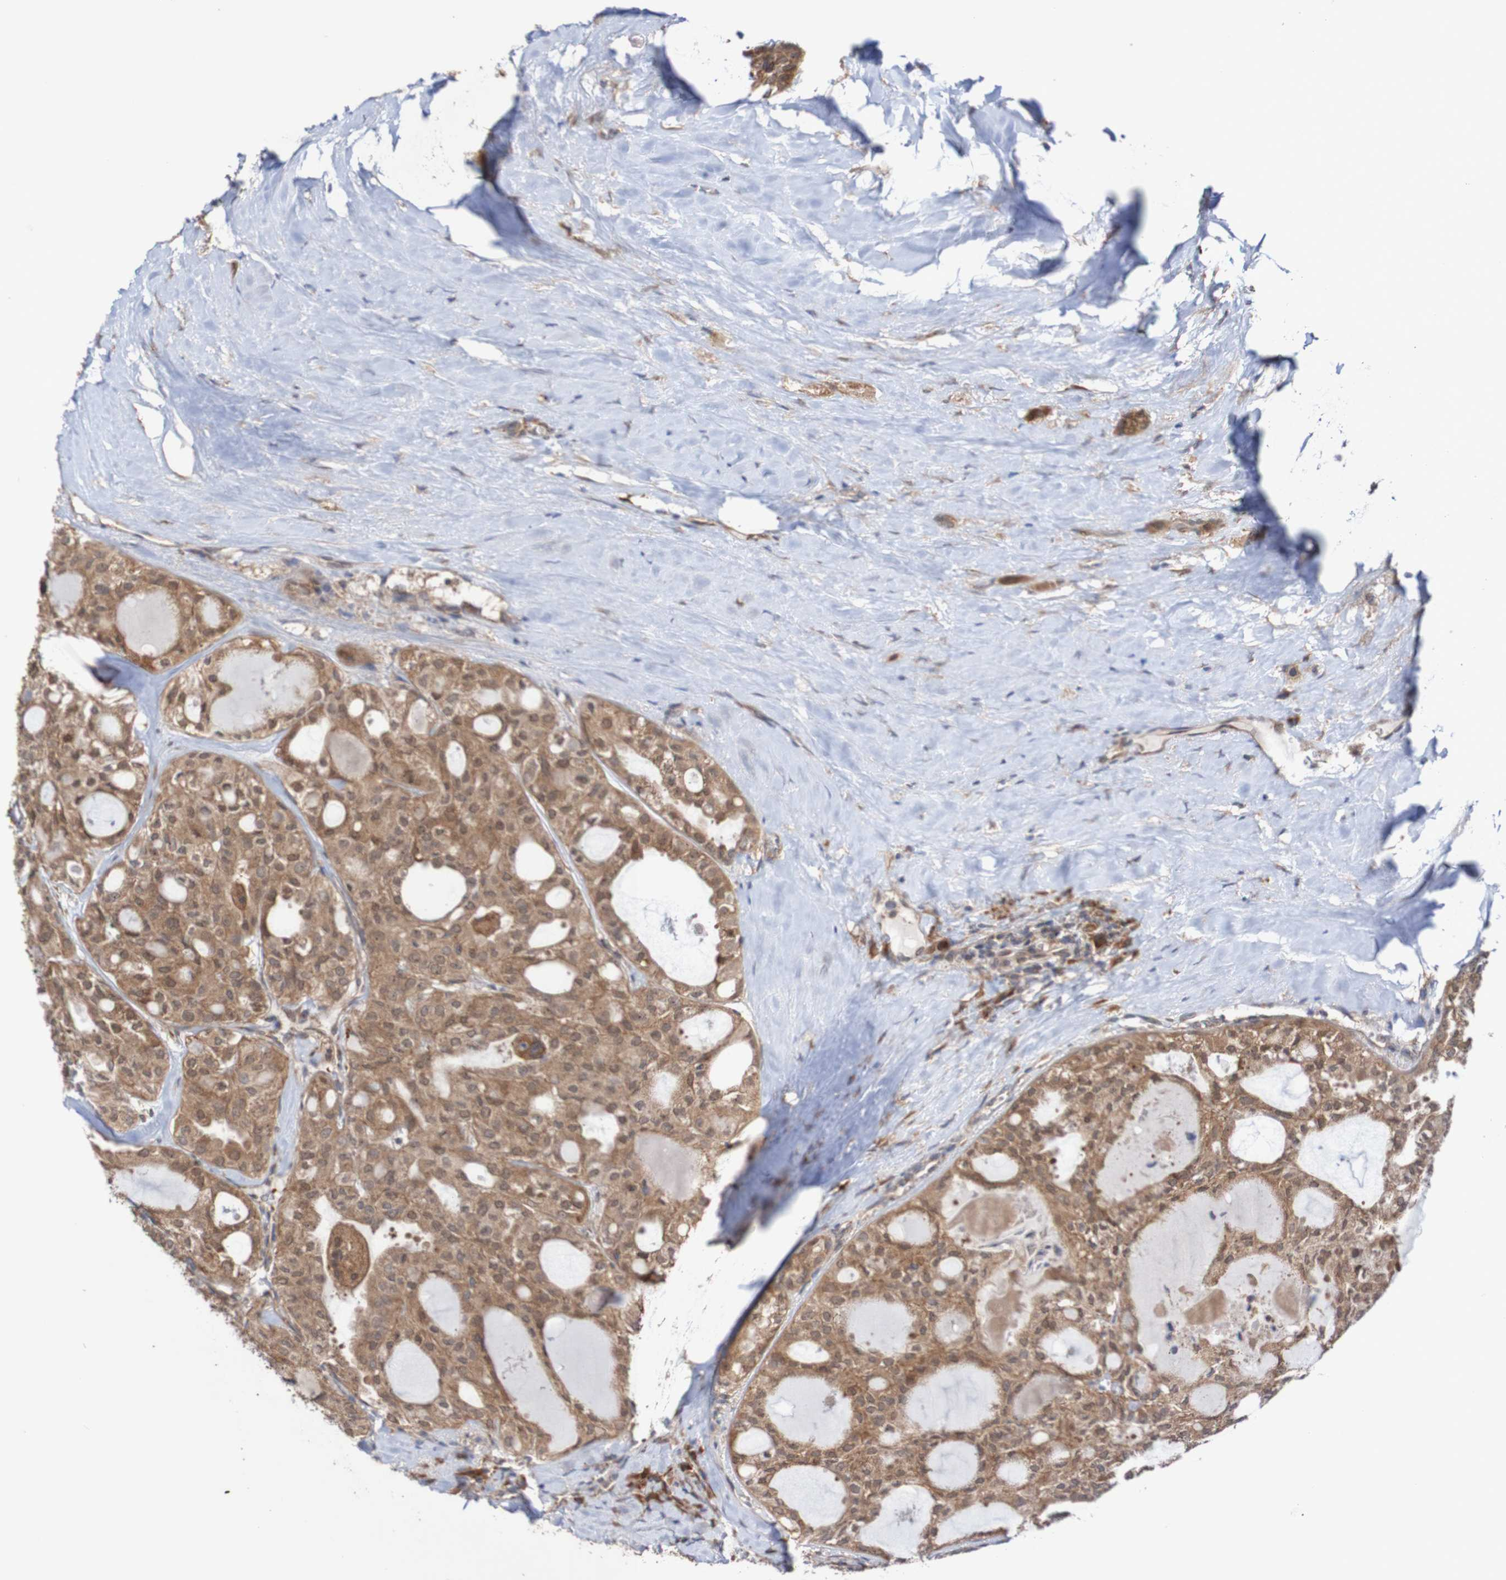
{"staining": {"intensity": "moderate", "quantity": ">75%", "location": "cytoplasmic/membranous"}, "tissue": "thyroid cancer", "cell_type": "Tumor cells", "image_type": "cancer", "snomed": [{"axis": "morphology", "description": "Follicular adenoma carcinoma, NOS"}, {"axis": "topography", "description": "Thyroid gland"}], "caption": "High-power microscopy captured an immunohistochemistry micrograph of thyroid cancer (follicular adenoma carcinoma), revealing moderate cytoplasmic/membranous expression in about >75% of tumor cells.", "gene": "PHPT1", "patient": {"sex": "male", "age": 75}}